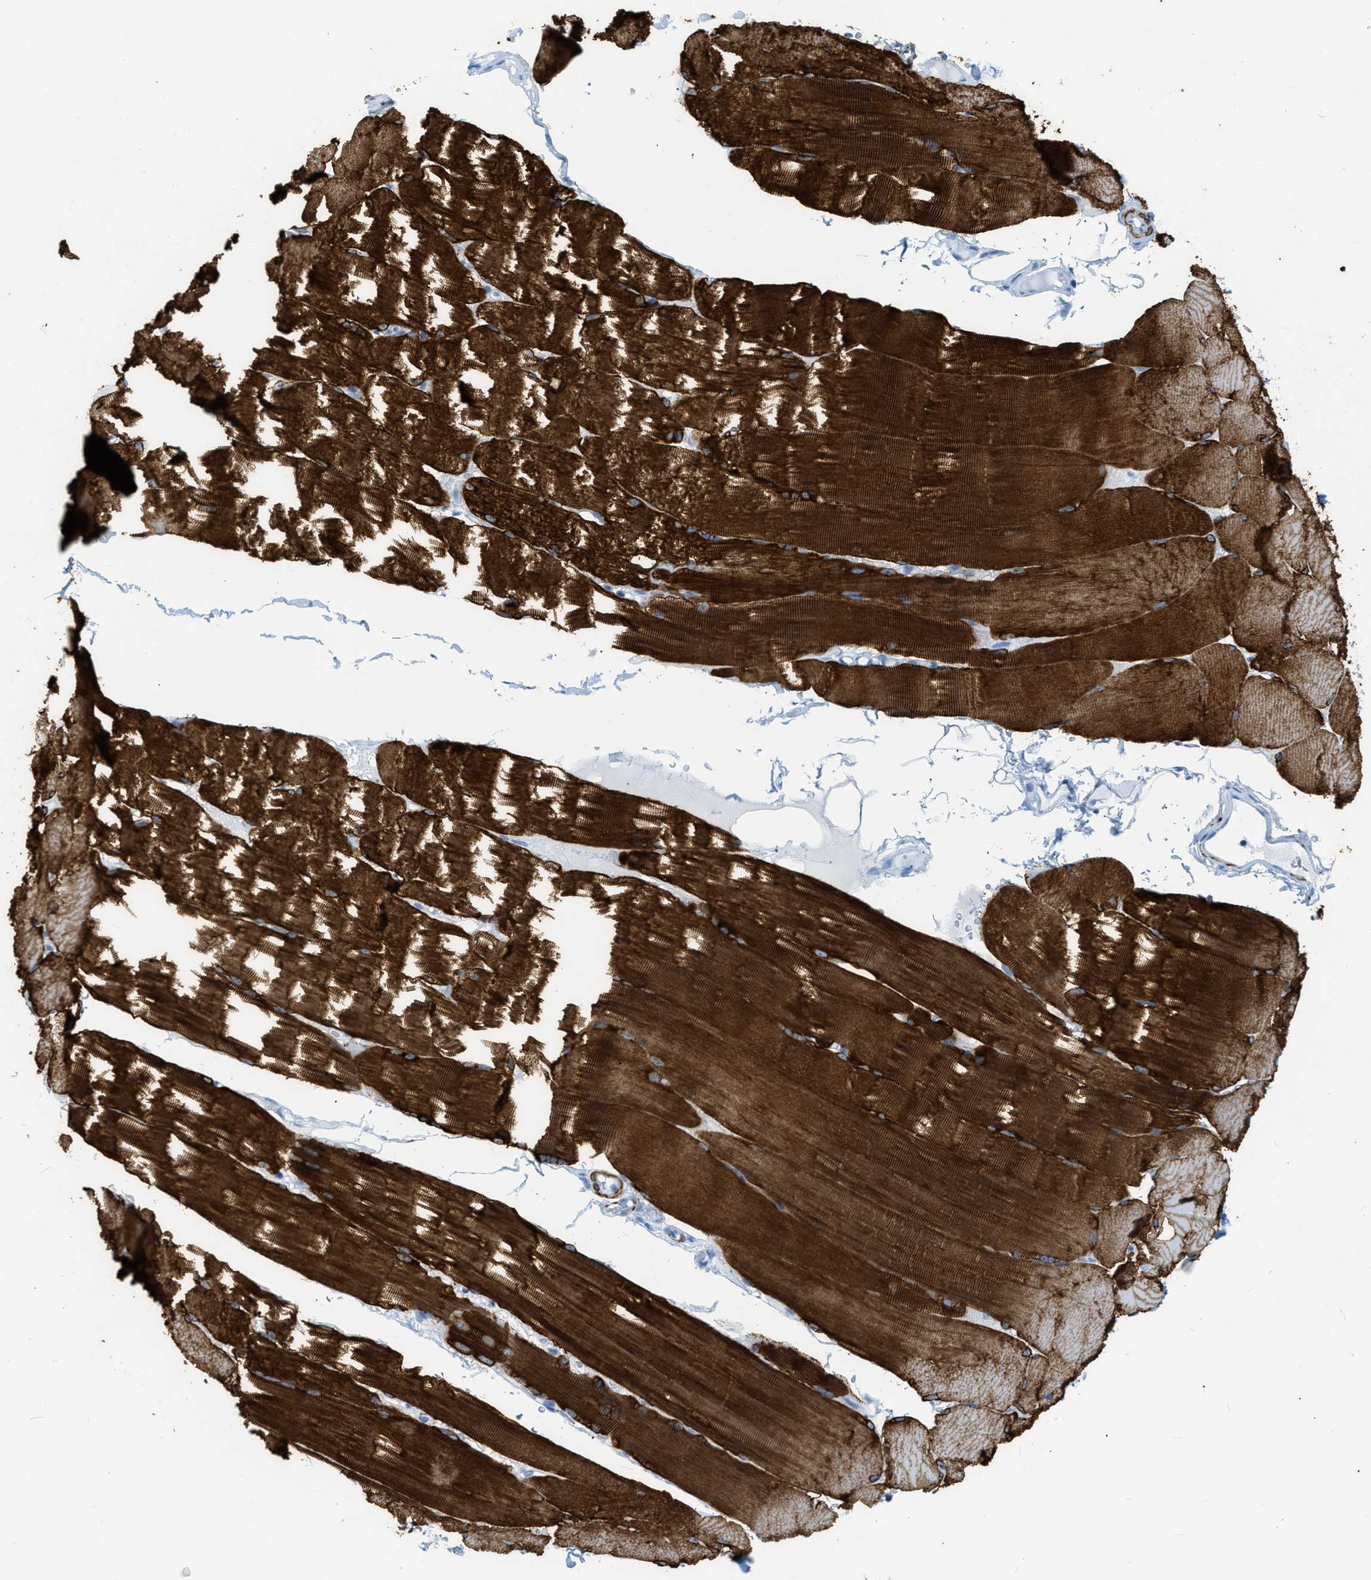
{"staining": {"intensity": "strong", "quantity": ">75%", "location": "cytoplasmic/membranous"}, "tissue": "skeletal muscle", "cell_type": "Myocytes", "image_type": "normal", "snomed": [{"axis": "morphology", "description": "Normal tissue, NOS"}, {"axis": "topography", "description": "Skin"}, {"axis": "topography", "description": "Skeletal muscle"}], "caption": "Myocytes demonstrate high levels of strong cytoplasmic/membranous positivity in about >75% of cells in normal human skeletal muscle.", "gene": "DES", "patient": {"sex": "male", "age": 83}}